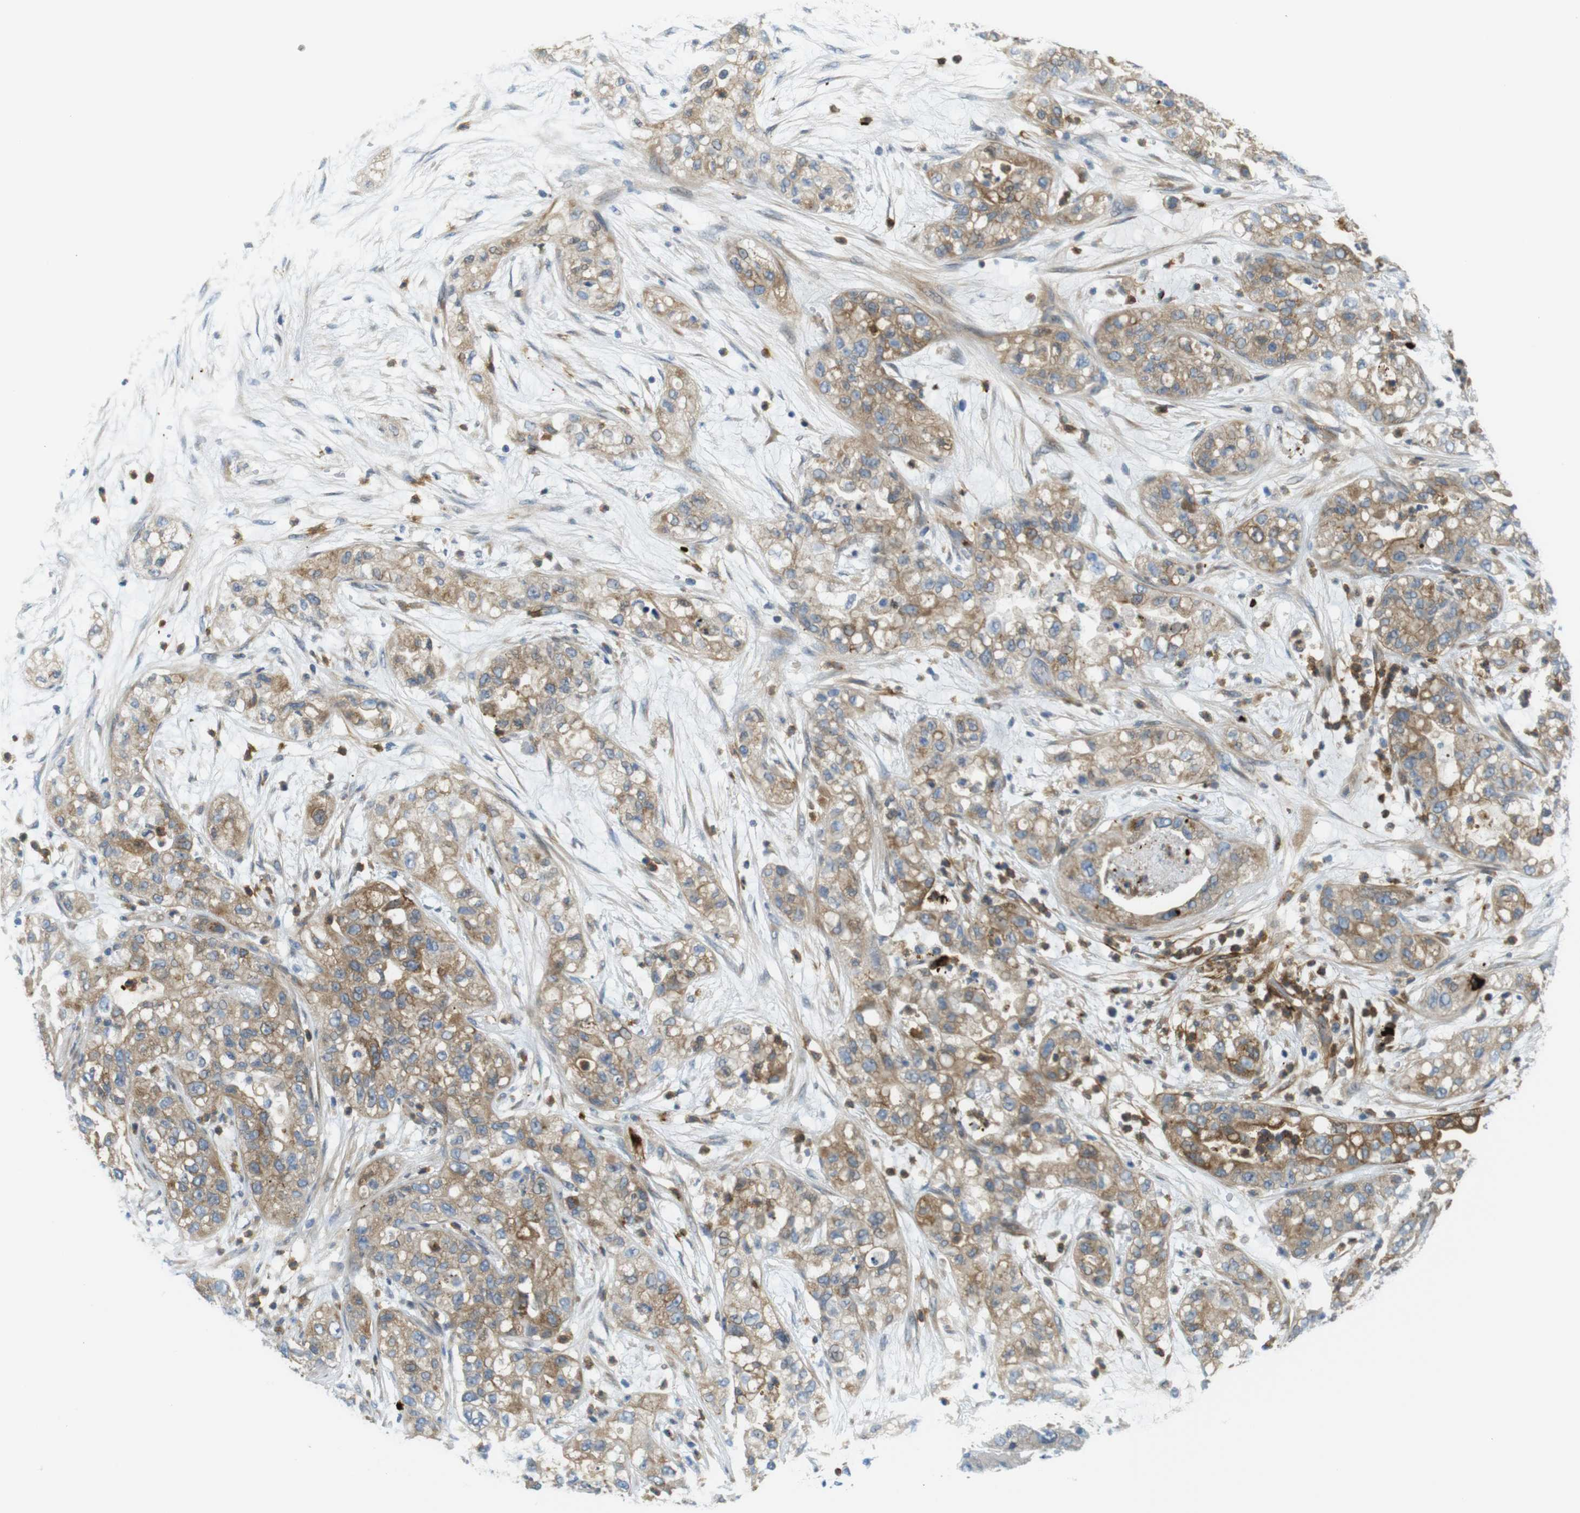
{"staining": {"intensity": "moderate", "quantity": ">75%", "location": "cytoplasmic/membranous"}, "tissue": "pancreatic cancer", "cell_type": "Tumor cells", "image_type": "cancer", "snomed": [{"axis": "morphology", "description": "Adenocarcinoma, NOS"}, {"axis": "topography", "description": "Pancreas"}], "caption": "Moderate cytoplasmic/membranous protein expression is identified in approximately >75% of tumor cells in pancreatic adenocarcinoma.", "gene": "ZDHHC3", "patient": {"sex": "female", "age": 78}}